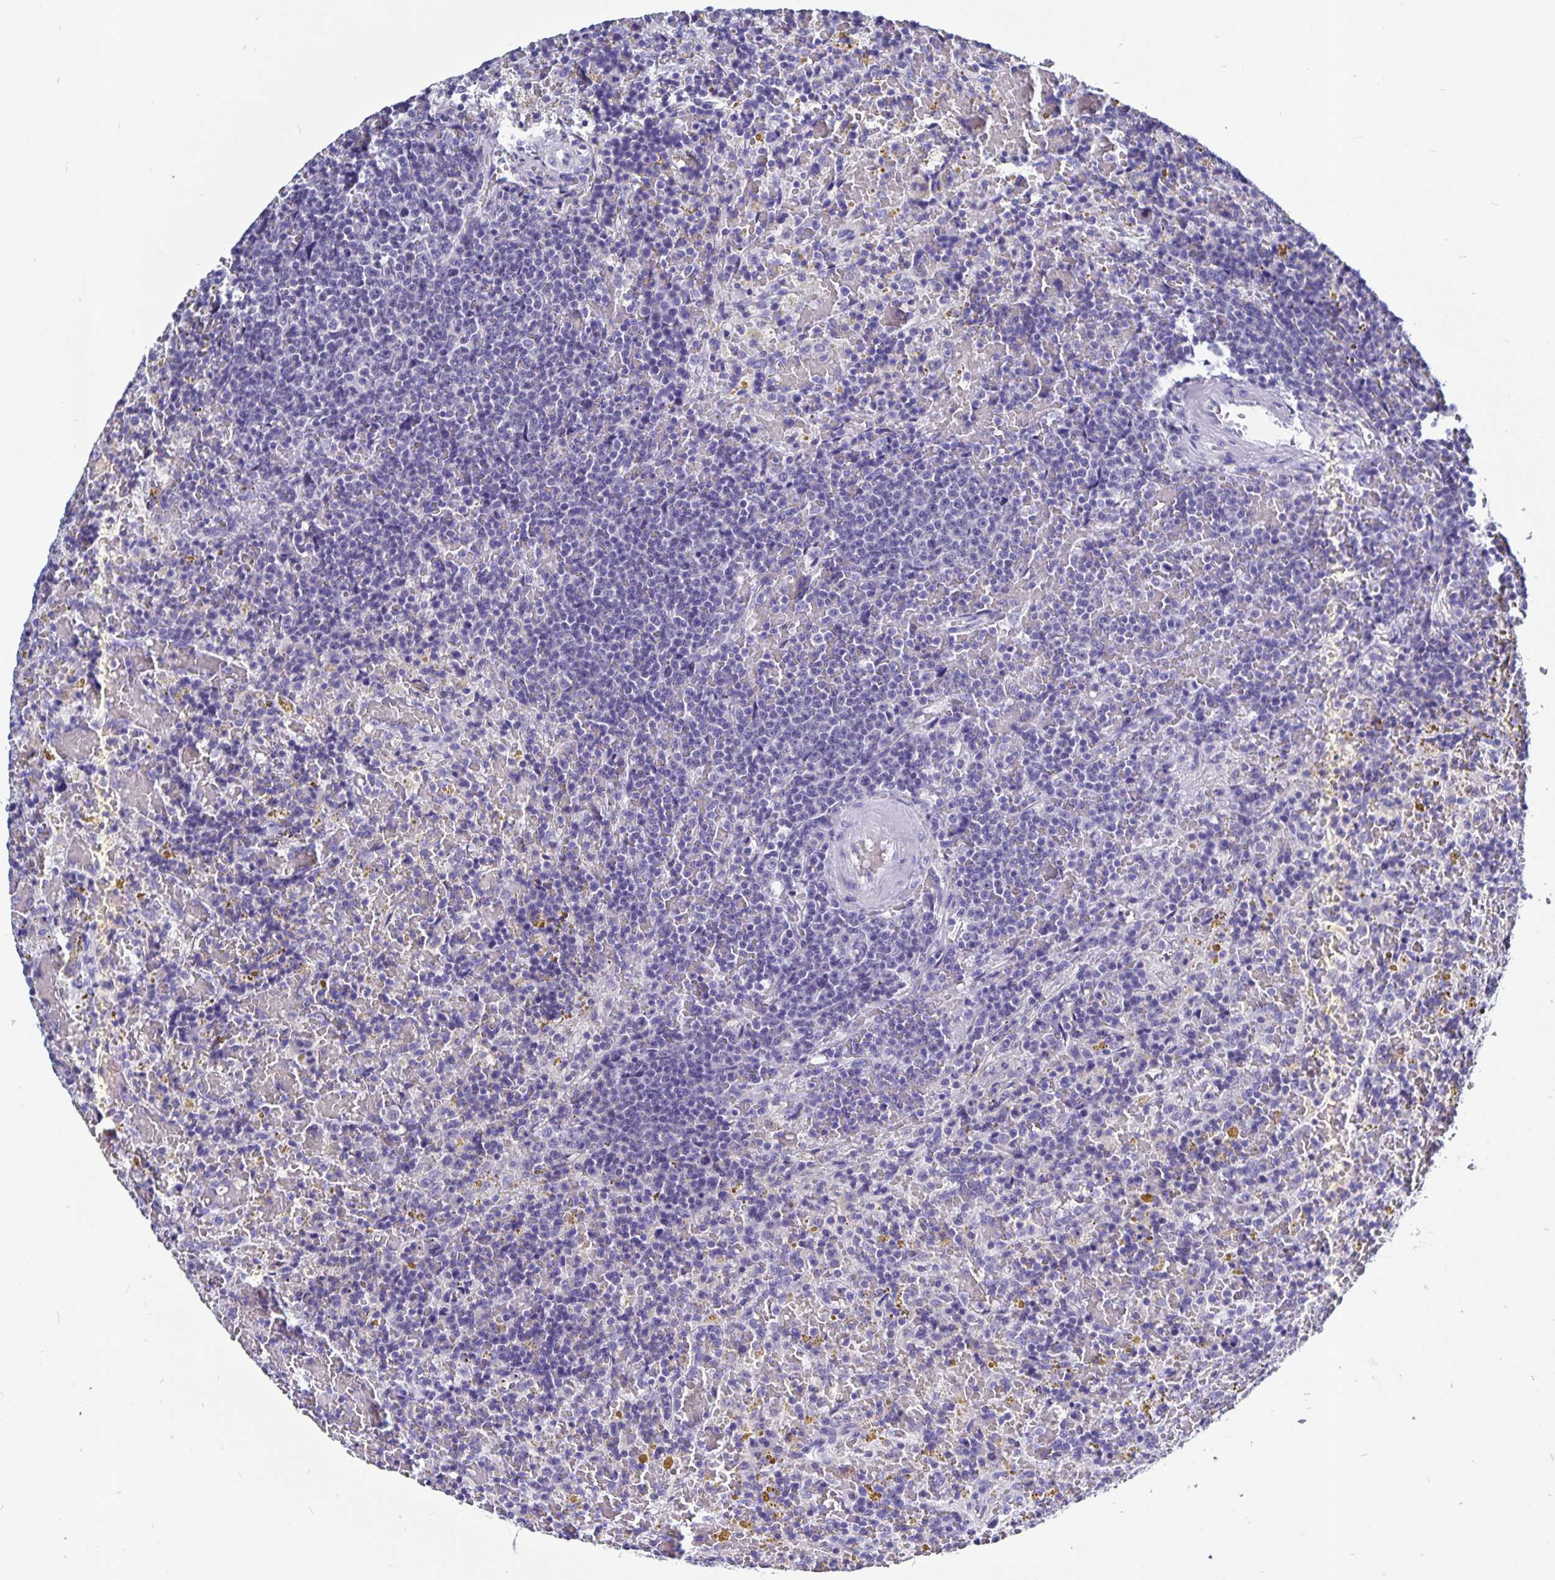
{"staining": {"intensity": "negative", "quantity": "none", "location": "none"}, "tissue": "lymphoma", "cell_type": "Tumor cells", "image_type": "cancer", "snomed": [{"axis": "morphology", "description": "Malignant lymphoma, non-Hodgkin's type, Low grade"}, {"axis": "topography", "description": "Spleen"}], "caption": "This is a photomicrograph of immunohistochemistry staining of malignant lymphoma, non-Hodgkin's type (low-grade), which shows no positivity in tumor cells. (DAB immunohistochemistry (IHC), high magnification).", "gene": "ODF3B", "patient": {"sex": "female", "age": 65}}